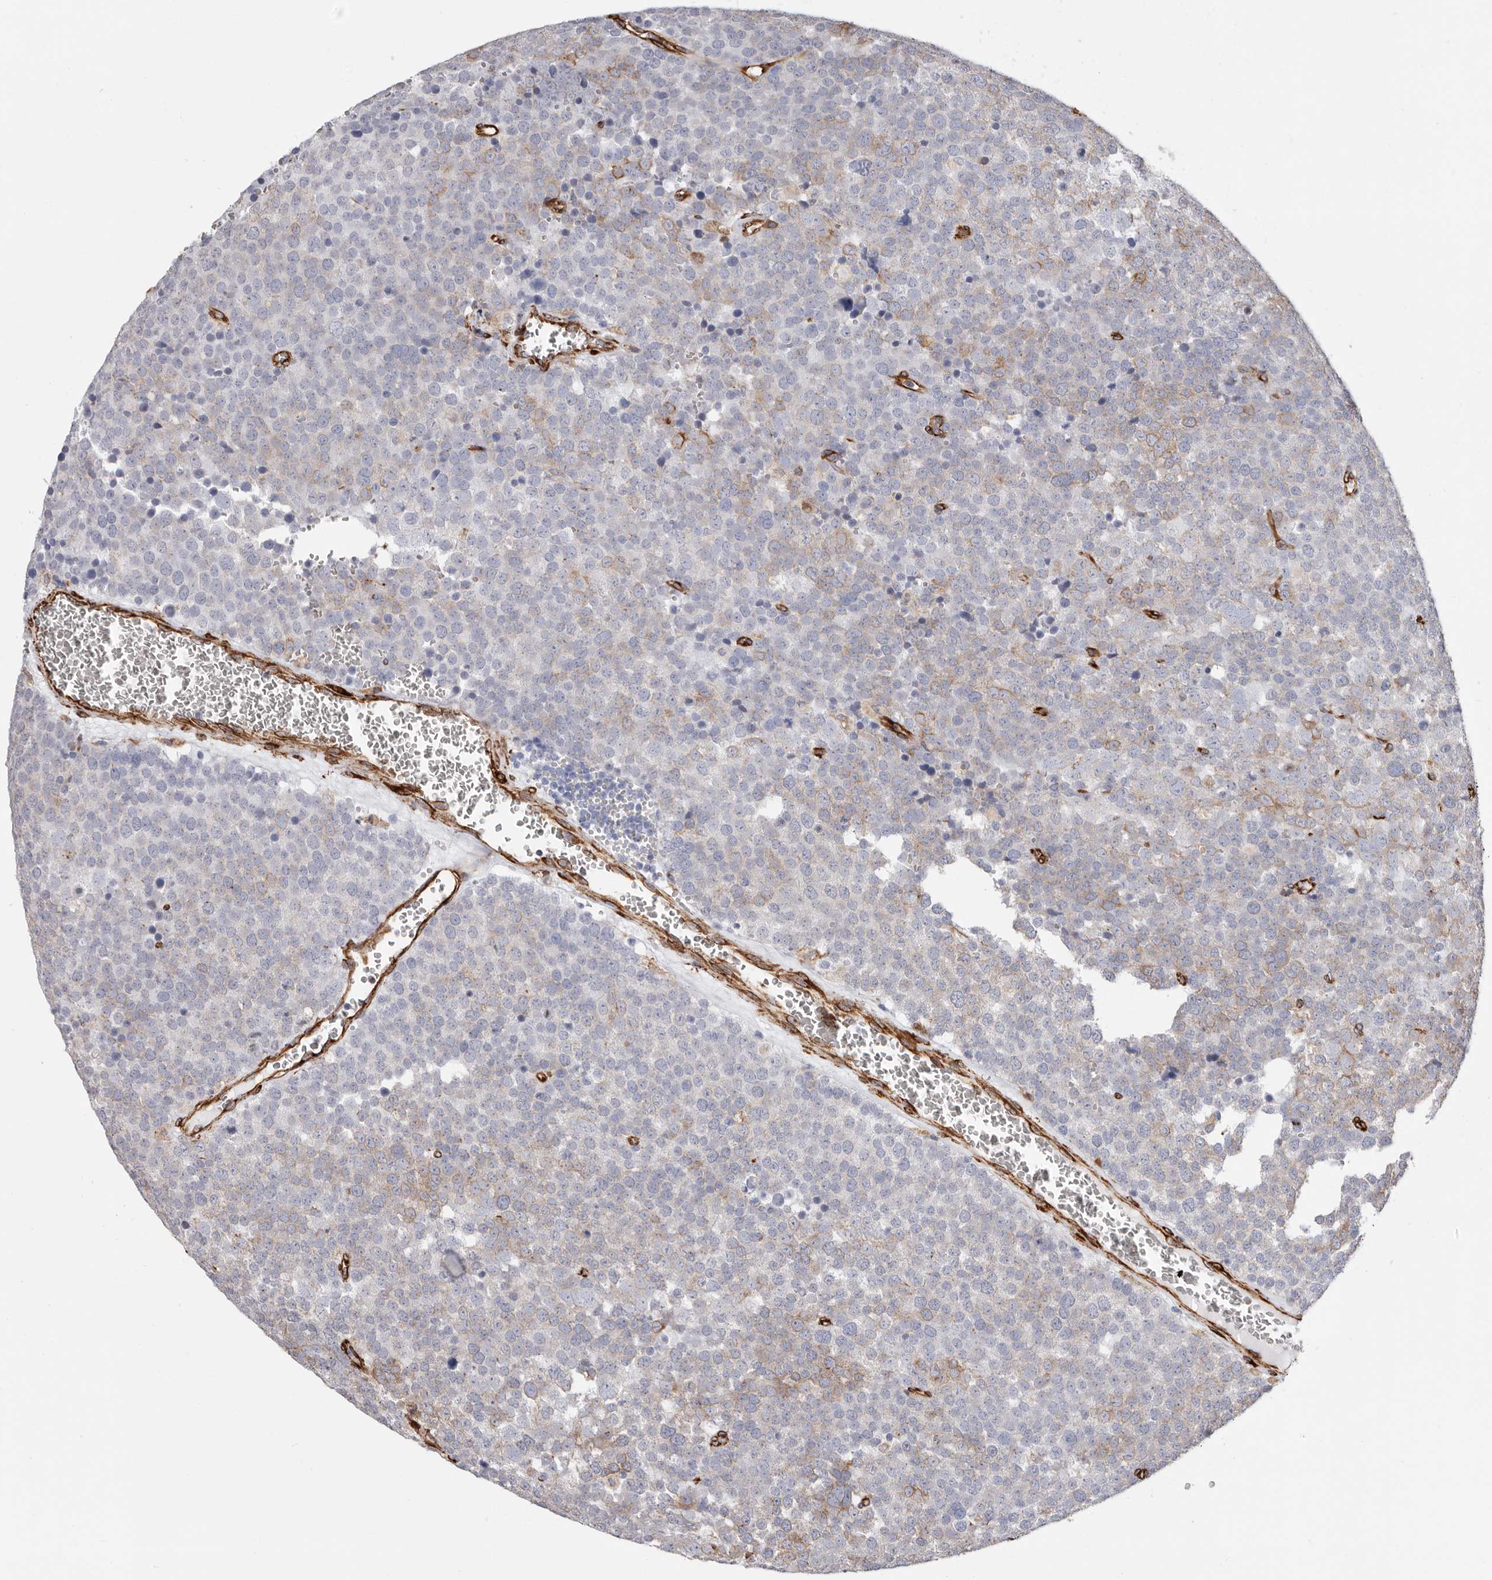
{"staining": {"intensity": "weak", "quantity": "25%-75%", "location": "cytoplasmic/membranous"}, "tissue": "testis cancer", "cell_type": "Tumor cells", "image_type": "cancer", "snomed": [{"axis": "morphology", "description": "Seminoma, NOS"}, {"axis": "topography", "description": "Testis"}], "caption": "Immunohistochemistry (DAB (3,3'-diaminobenzidine)) staining of human testis seminoma displays weak cytoplasmic/membranous protein staining in about 25%-75% of tumor cells.", "gene": "SEMA3E", "patient": {"sex": "male", "age": 71}}